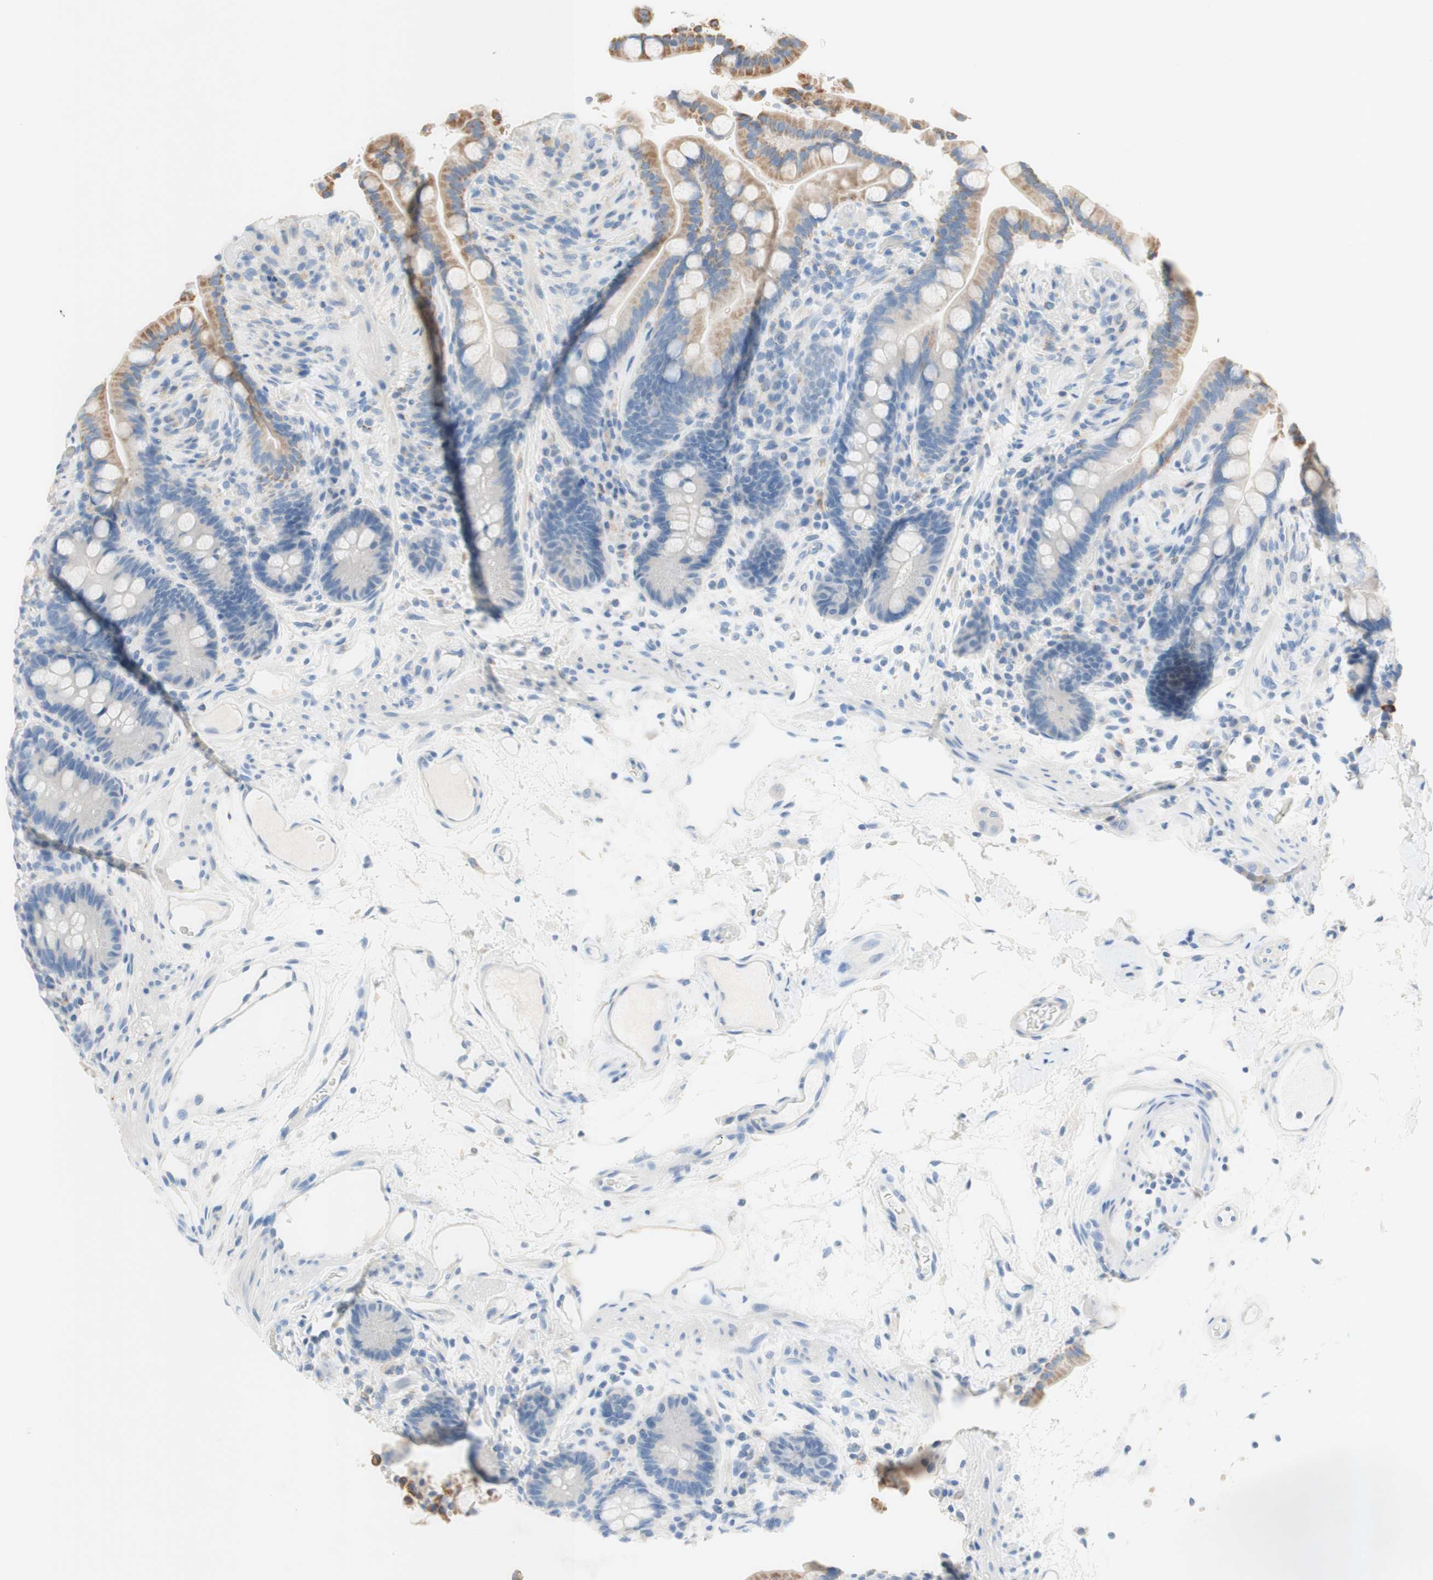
{"staining": {"intensity": "negative", "quantity": "none", "location": "none"}, "tissue": "colon", "cell_type": "Endothelial cells", "image_type": "normal", "snomed": [{"axis": "morphology", "description": "Normal tissue, NOS"}, {"axis": "topography", "description": "Colon"}], "caption": "High power microscopy histopathology image of an immunohistochemistry histopathology image of normal colon, revealing no significant staining in endothelial cells.", "gene": "POLR2J3", "patient": {"sex": "male", "age": 73}}